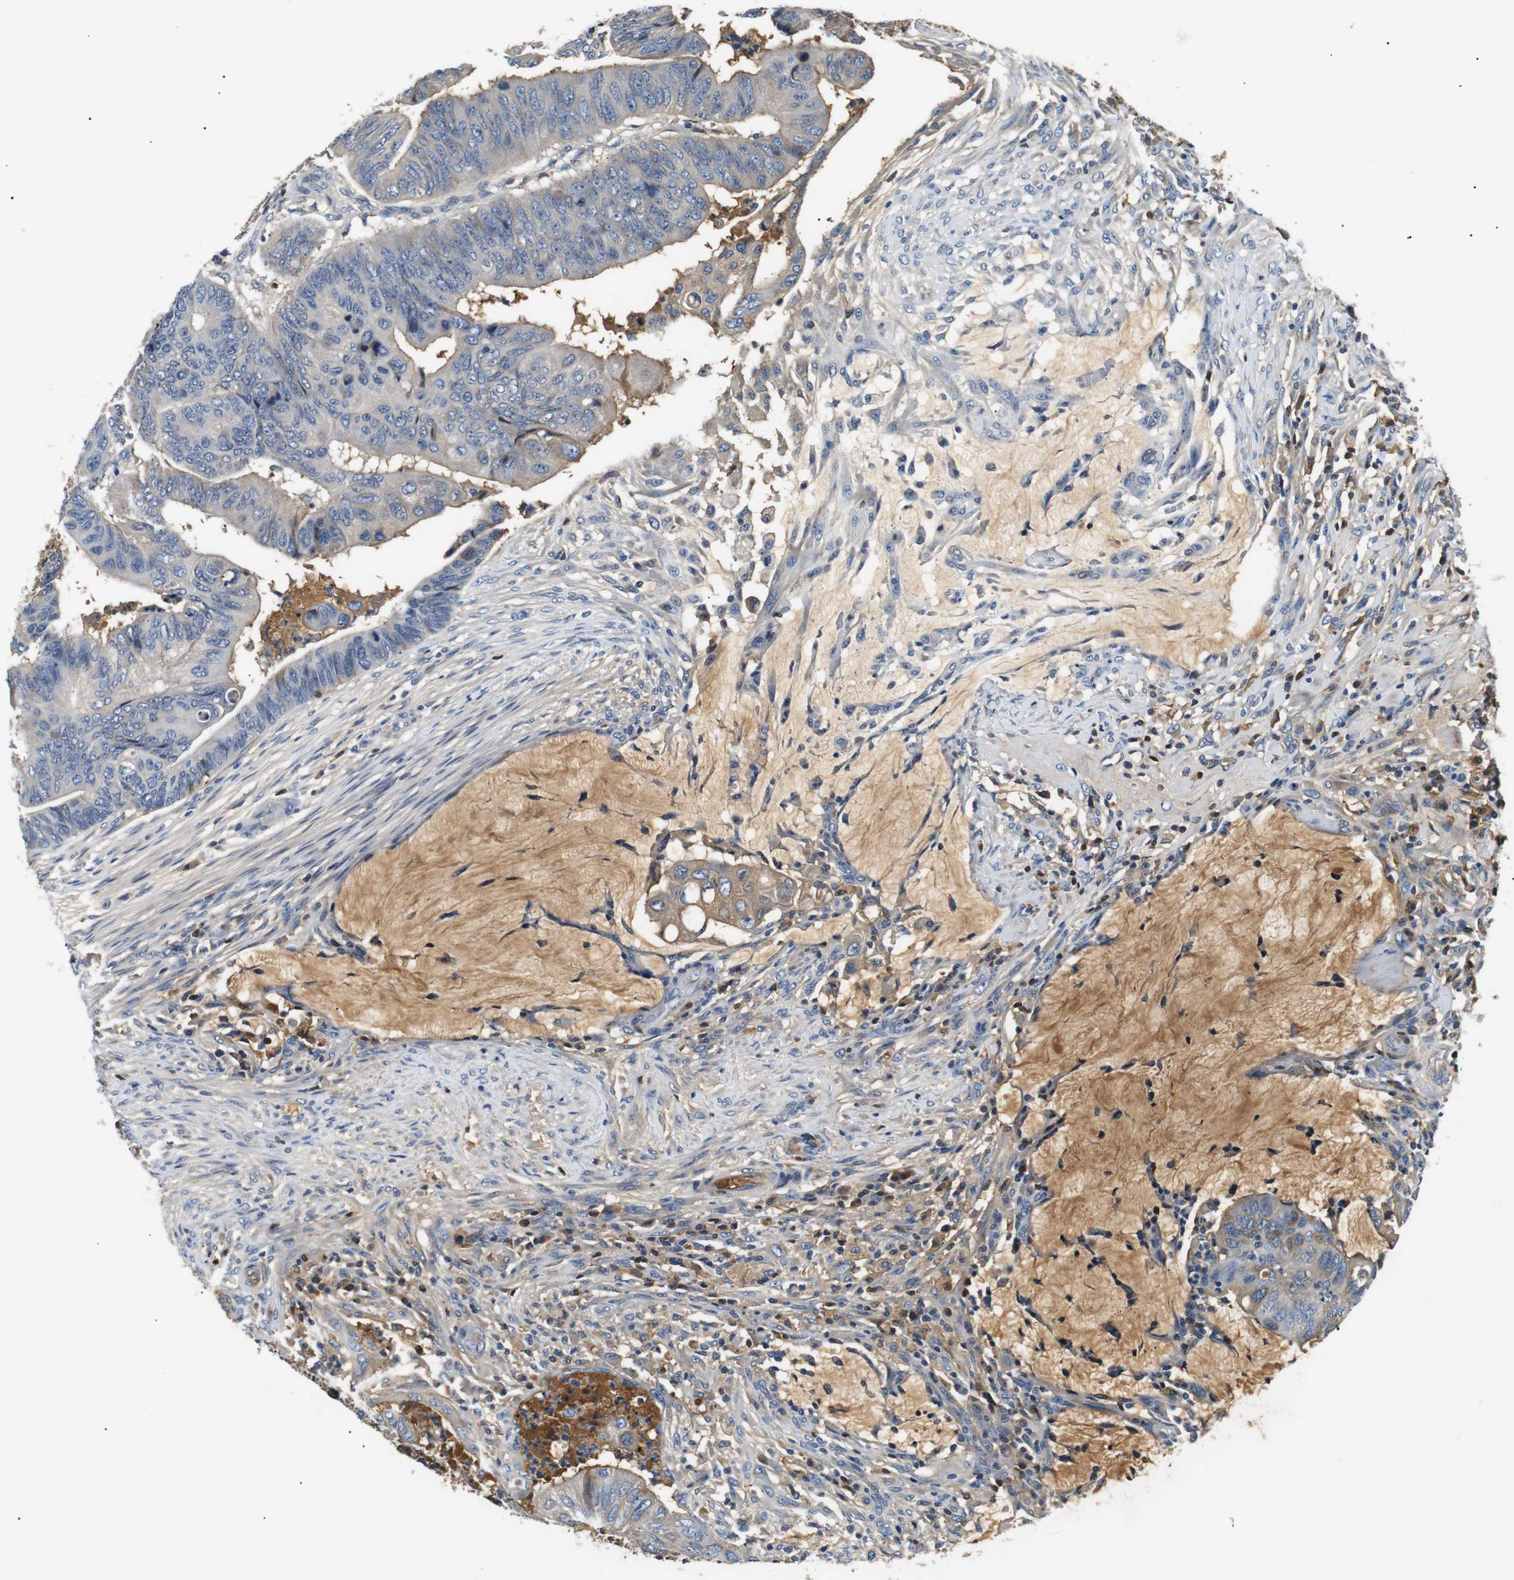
{"staining": {"intensity": "weak", "quantity": "<25%", "location": "cytoplasmic/membranous"}, "tissue": "colorectal cancer", "cell_type": "Tumor cells", "image_type": "cancer", "snomed": [{"axis": "morphology", "description": "Normal tissue, NOS"}, {"axis": "morphology", "description": "Adenocarcinoma, NOS"}, {"axis": "topography", "description": "Rectum"}, {"axis": "topography", "description": "Peripheral nerve tissue"}], "caption": "IHC micrograph of human adenocarcinoma (colorectal) stained for a protein (brown), which exhibits no positivity in tumor cells.", "gene": "LHCGR", "patient": {"sex": "male", "age": 92}}